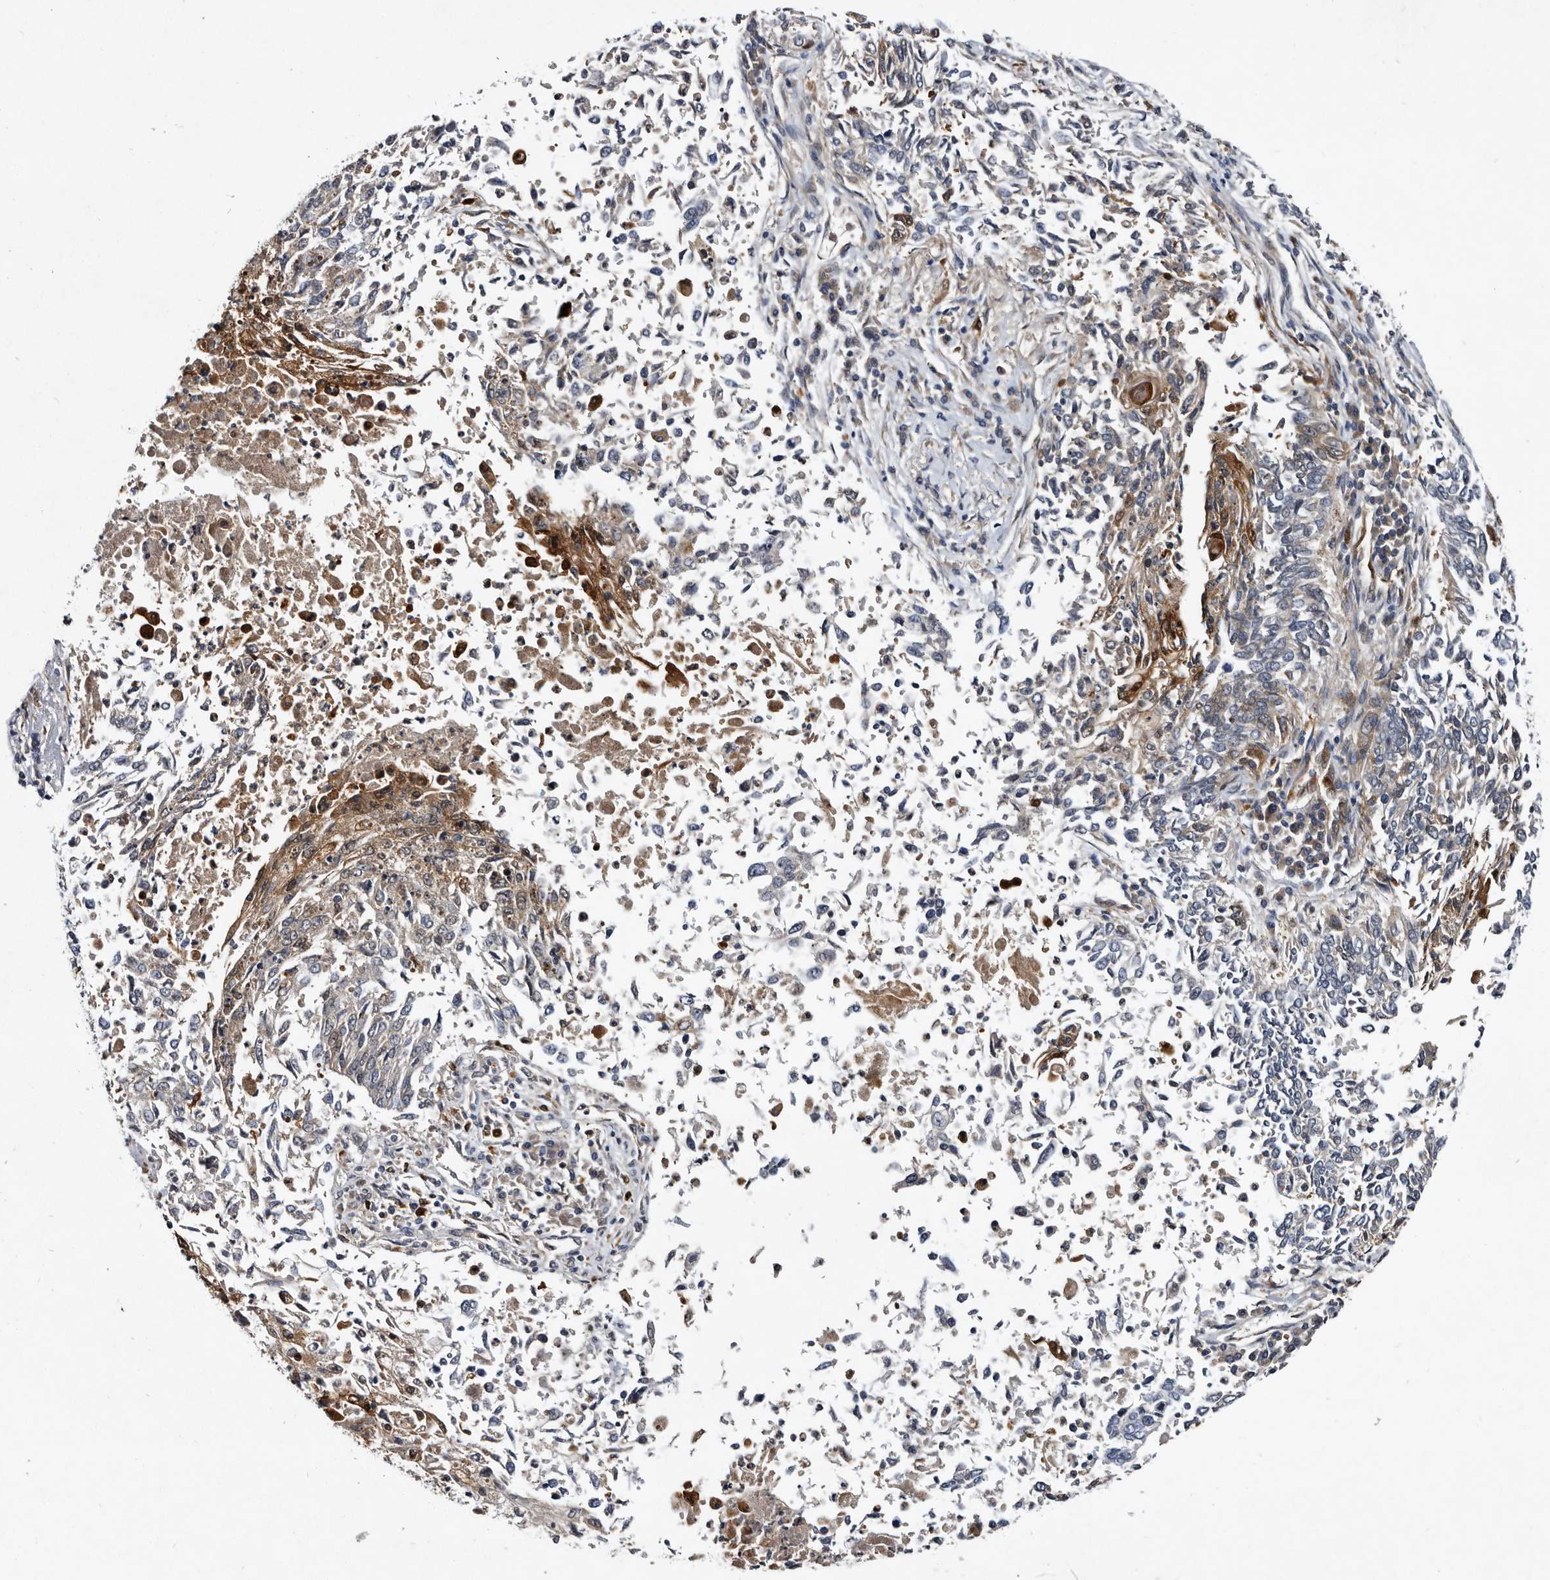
{"staining": {"intensity": "negative", "quantity": "none", "location": "none"}, "tissue": "lung cancer", "cell_type": "Tumor cells", "image_type": "cancer", "snomed": [{"axis": "morphology", "description": "Normal tissue, NOS"}, {"axis": "morphology", "description": "Squamous cell carcinoma, NOS"}, {"axis": "topography", "description": "Cartilage tissue"}, {"axis": "topography", "description": "Bronchus"}, {"axis": "topography", "description": "Lung"}, {"axis": "topography", "description": "Peripheral nerve tissue"}], "caption": "A high-resolution image shows IHC staining of lung squamous cell carcinoma, which reveals no significant positivity in tumor cells. (DAB immunohistochemistry visualized using brightfield microscopy, high magnification).", "gene": "SERPINB8", "patient": {"sex": "female", "age": 49}}